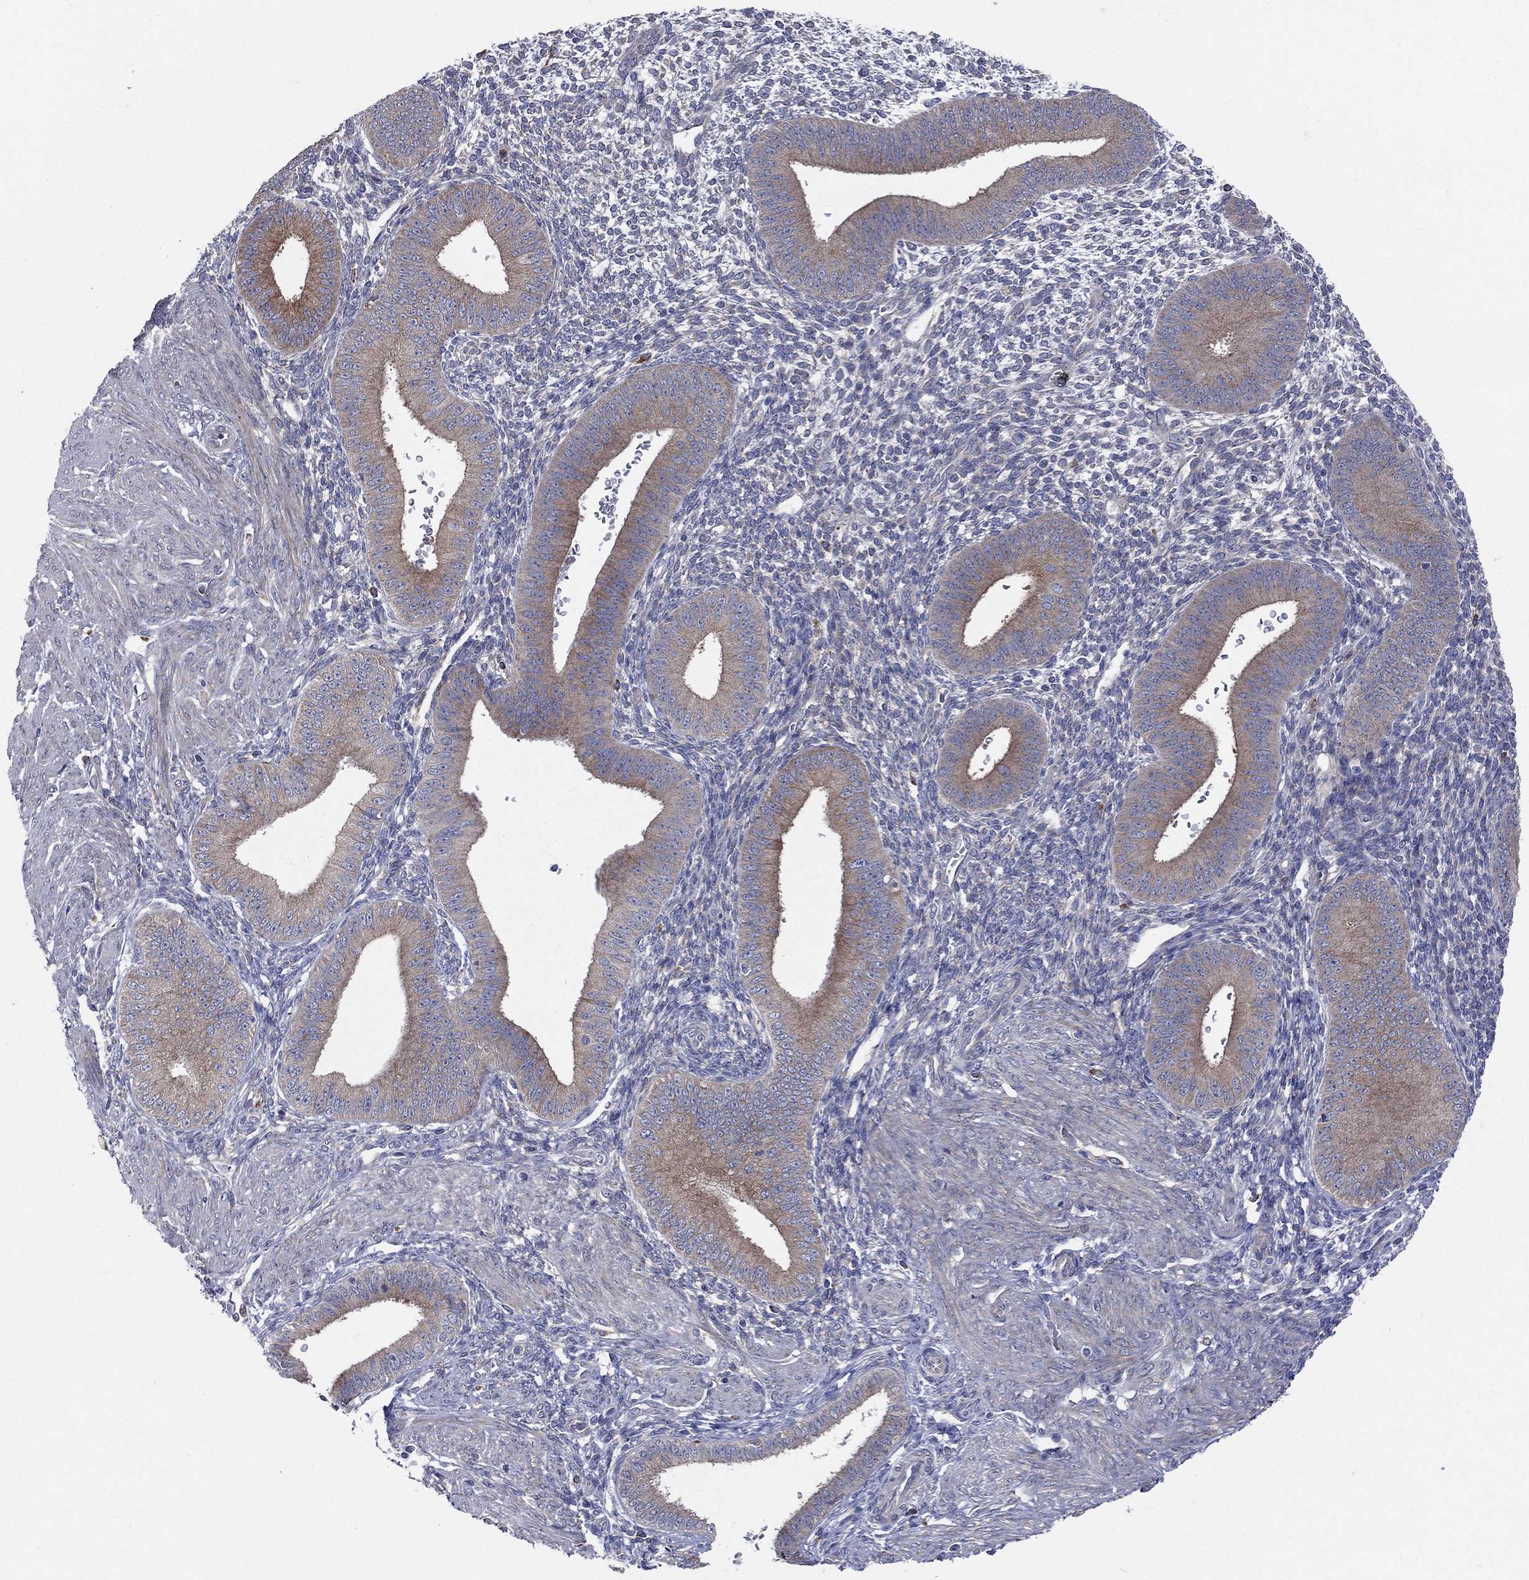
{"staining": {"intensity": "negative", "quantity": "none", "location": "none"}, "tissue": "endometrium", "cell_type": "Cells in endometrial stroma", "image_type": "normal", "snomed": [{"axis": "morphology", "description": "Normal tissue, NOS"}, {"axis": "topography", "description": "Endometrium"}], "caption": "Cells in endometrial stroma show no significant staining in benign endometrium. The staining is performed using DAB (3,3'-diaminobenzidine) brown chromogen with nuclei counter-stained in using hematoxylin.", "gene": "CCDC159", "patient": {"sex": "female", "age": 39}}